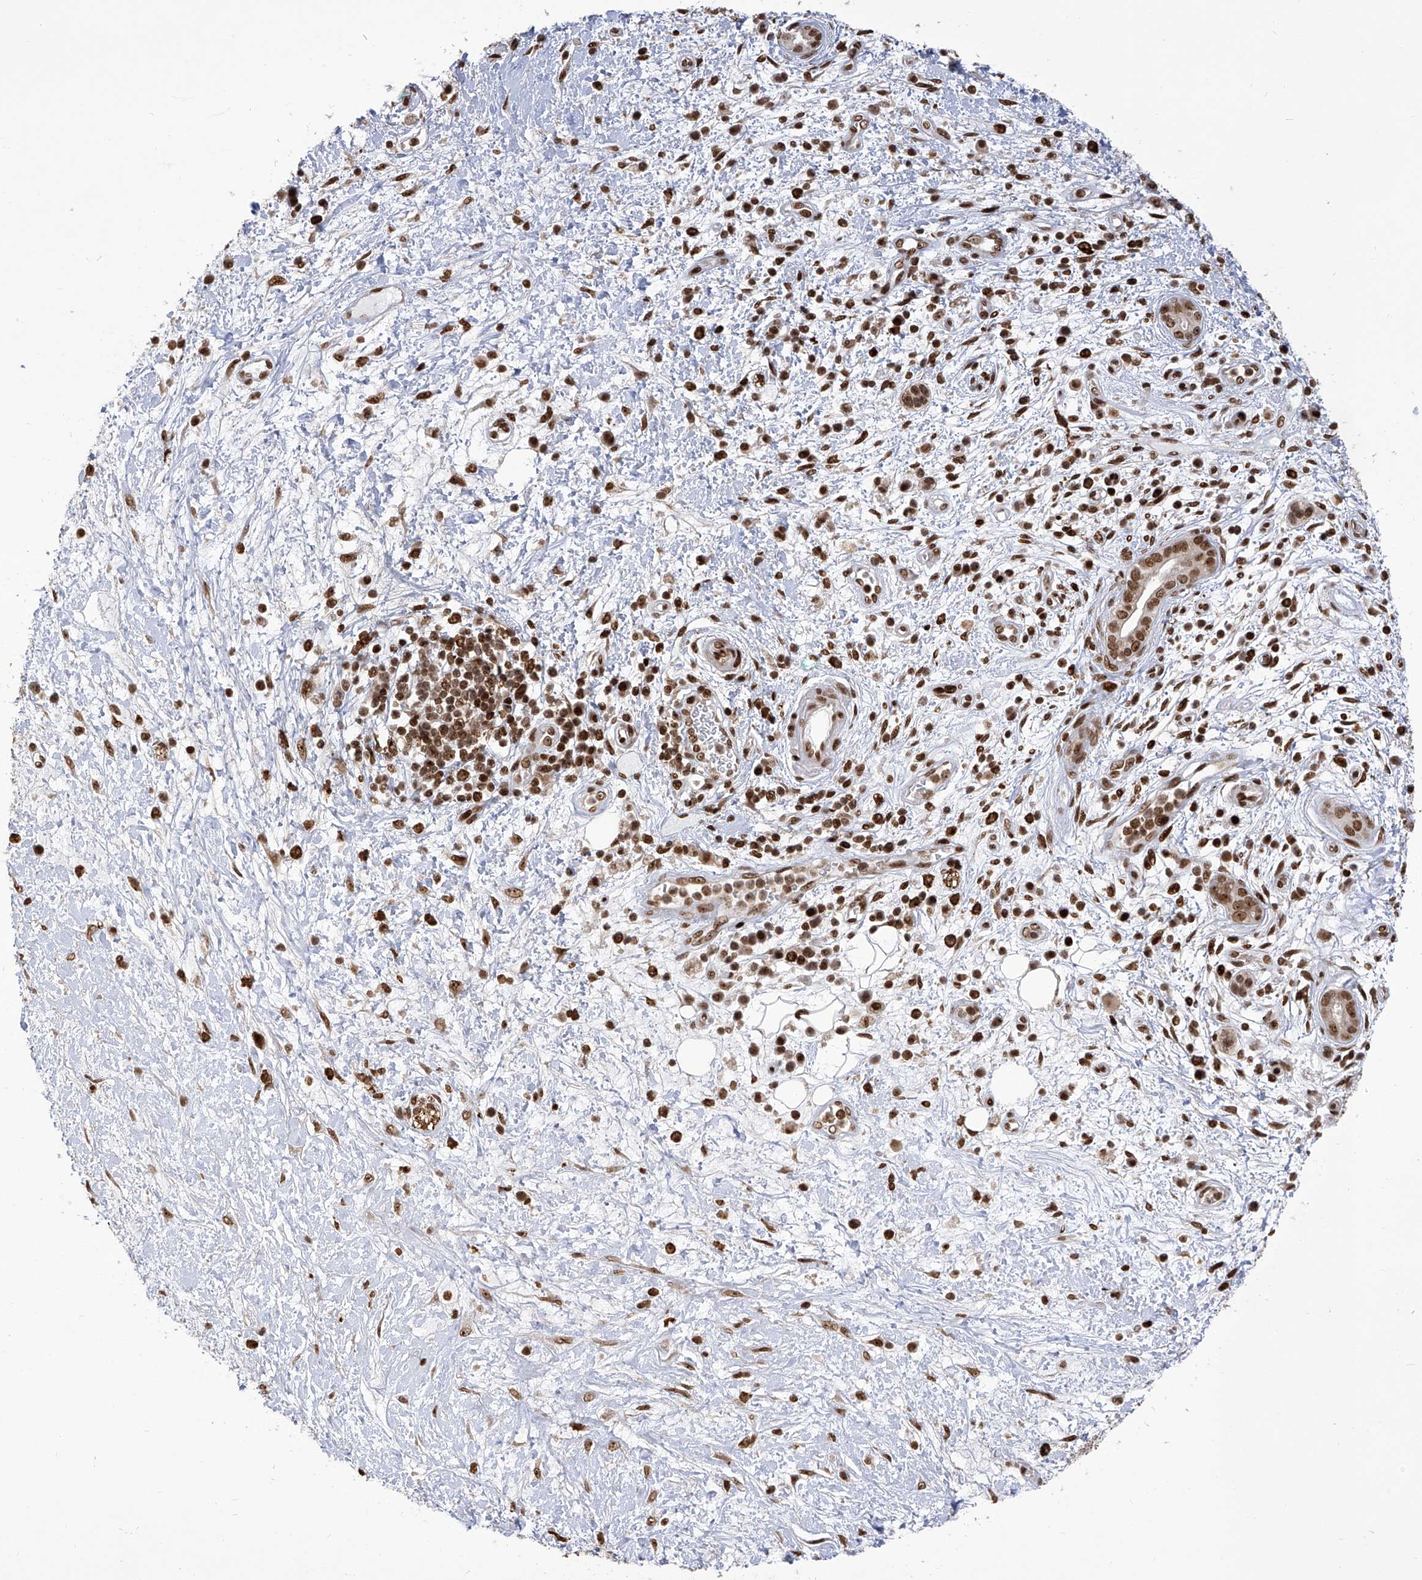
{"staining": {"intensity": "moderate", "quantity": ">75%", "location": "nuclear"}, "tissue": "pancreatic cancer", "cell_type": "Tumor cells", "image_type": "cancer", "snomed": [{"axis": "morphology", "description": "Adenocarcinoma, NOS"}, {"axis": "topography", "description": "Pancreas"}], "caption": "Immunohistochemical staining of pancreatic cancer exhibits medium levels of moderate nuclear positivity in about >75% of tumor cells.", "gene": "PAK1IP1", "patient": {"sex": "male", "age": 78}}